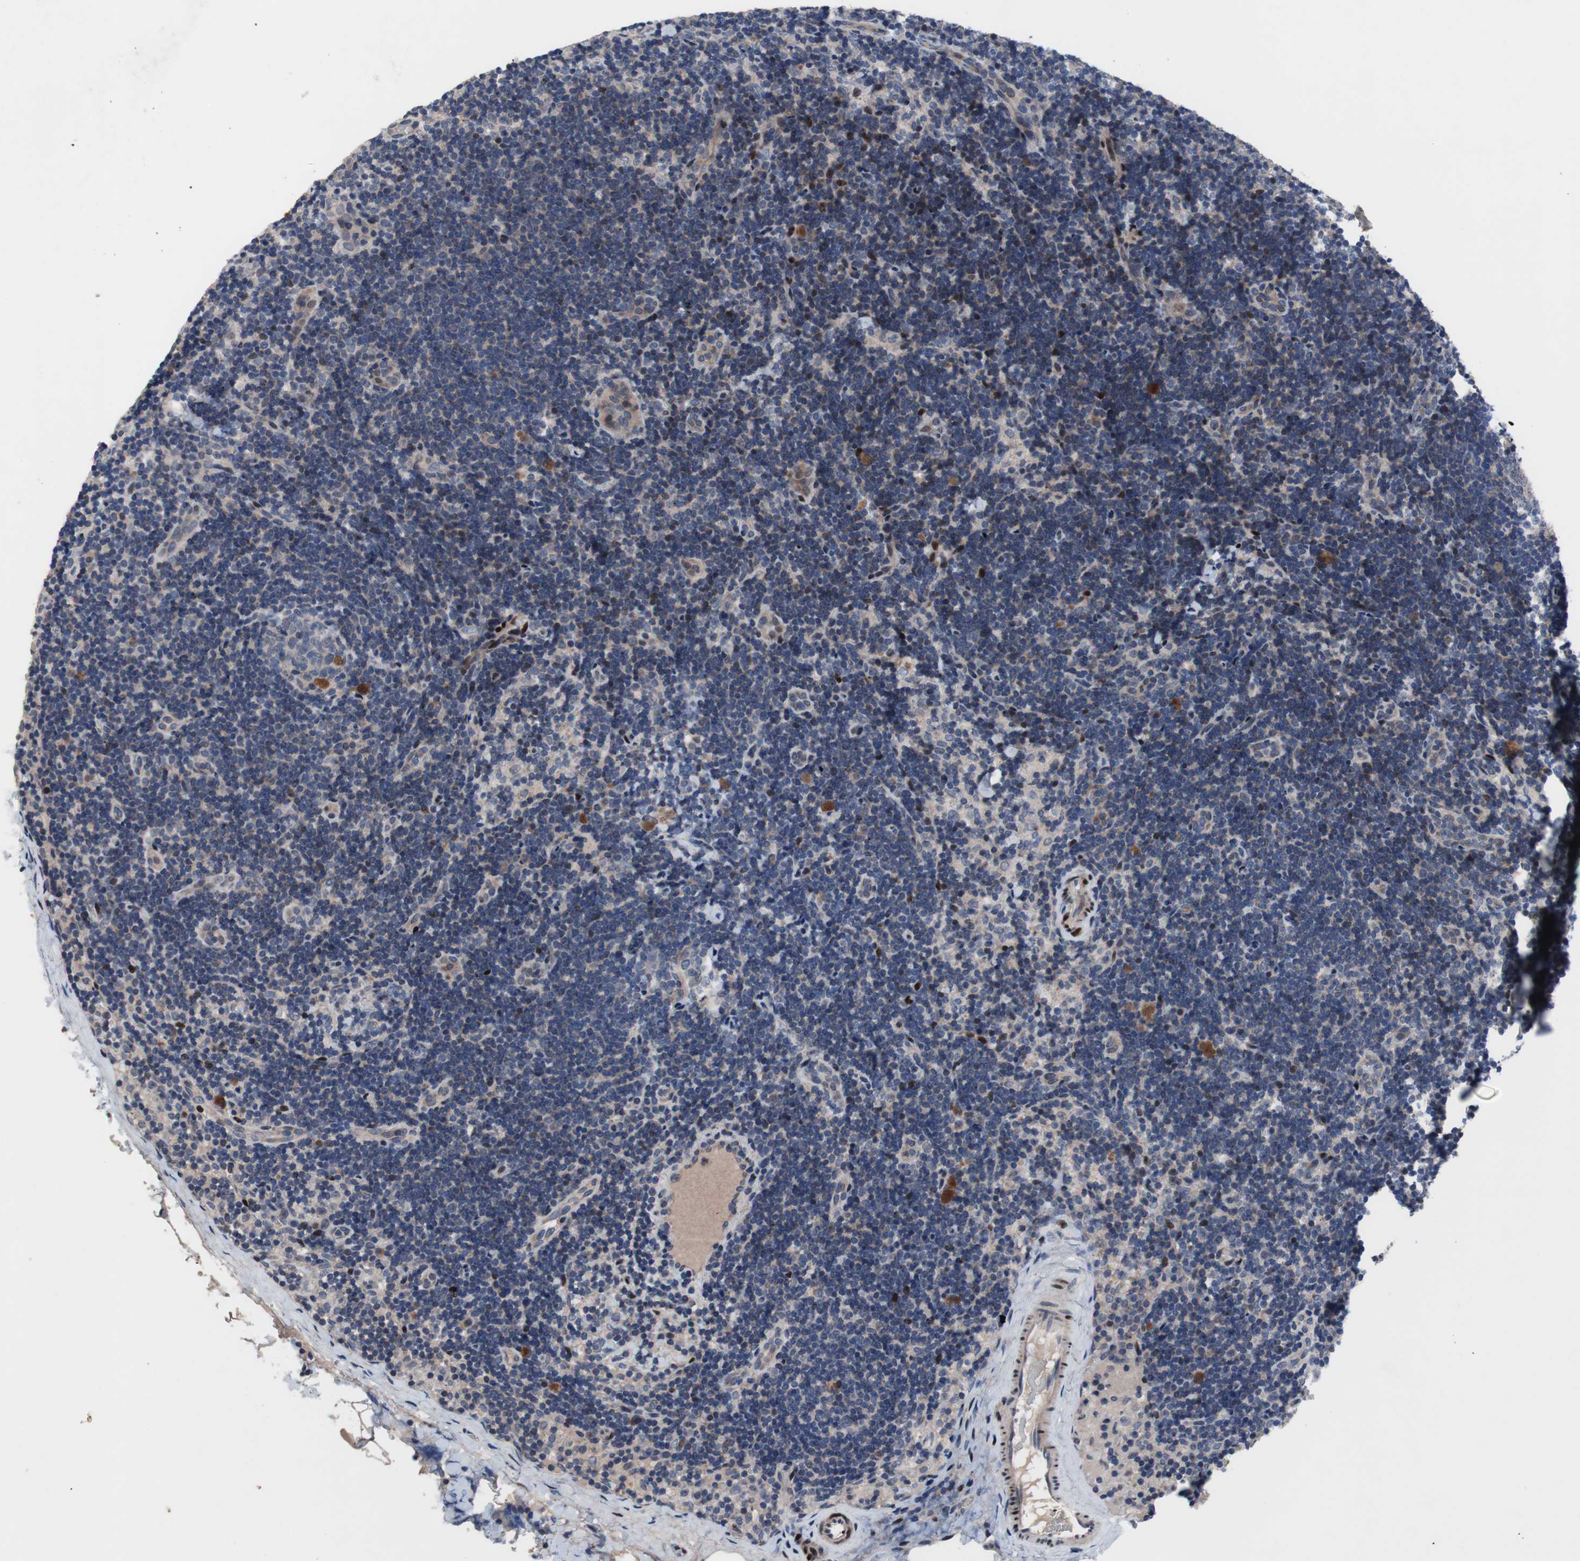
{"staining": {"intensity": "moderate", "quantity": "<25%", "location": "cytoplasmic/membranous"}, "tissue": "lymph node", "cell_type": "Non-germinal center cells", "image_type": "normal", "snomed": [{"axis": "morphology", "description": "Normal tissue, NOS"}, {"axis": "topography", "description": "Lymph node"}], "caption": "Approximately <25% of non-germinal center cells in unremarkable lymph node exhibit moderate cytoplasmic/membranous protein expression as visualized by brown immunohistochemical staining.", "gene": "MUTYH", "patient": {"sex": "female", "age": 14}}